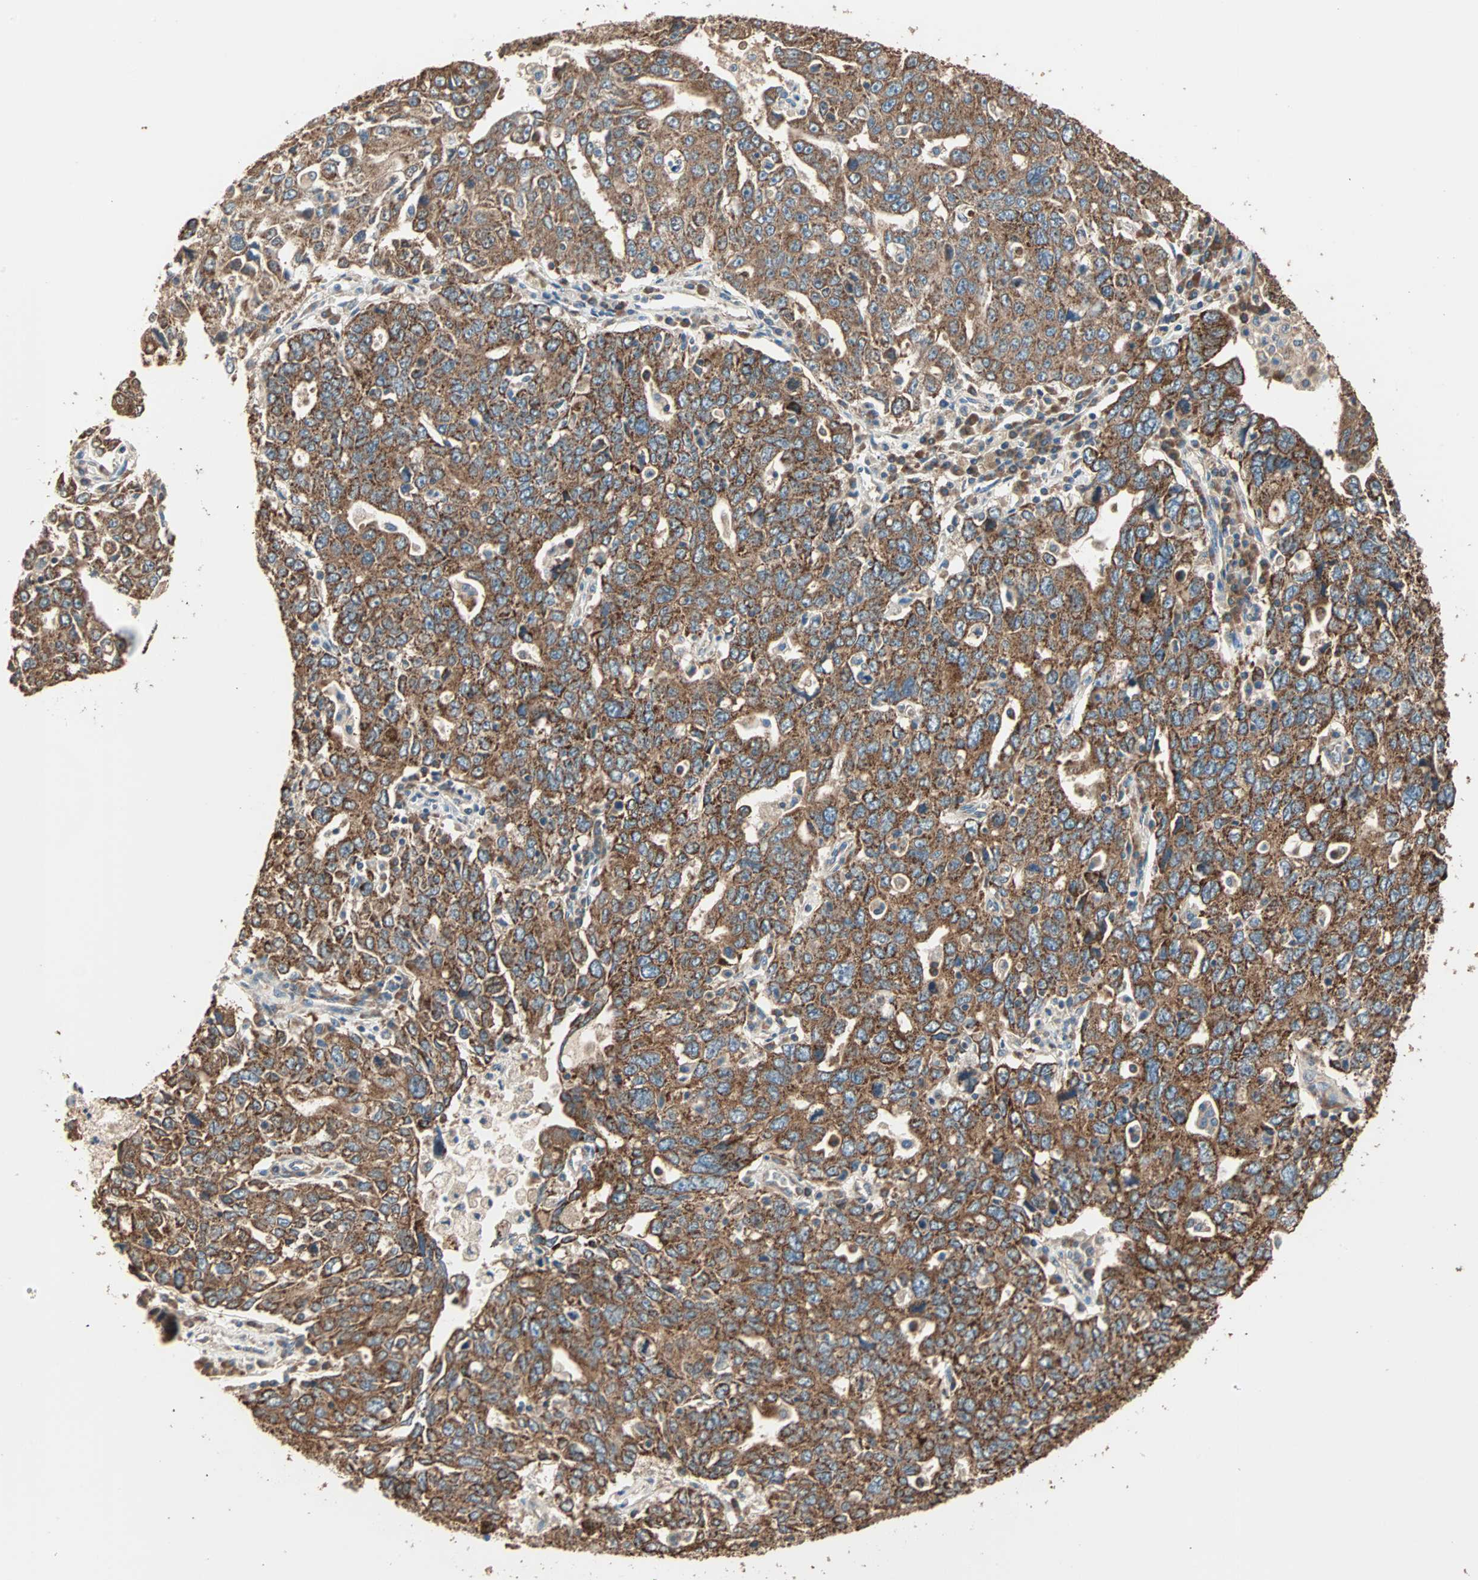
{"staining": {"intensity": "strong", "quantity": ">75%", "location": "cytoplasmic/membranous"}, "tissue": "ovarian cancer", "cell_type": "Tumor cells", "image_type": "cancer", "snomed": [{"axis": "morphology", "description": "Carcinoma, endometroid"}, {"axis": "topography", "description": "Ovary"}], "caption": "The micrograph exhibits a brown stain indicating the presence of a protein in the cytoplasmic/membranous of tumor cells in endometroid carcinoma (ovarian).", "gene": "EIF4G2", "patient": {"sex": "female", "age": 62}}